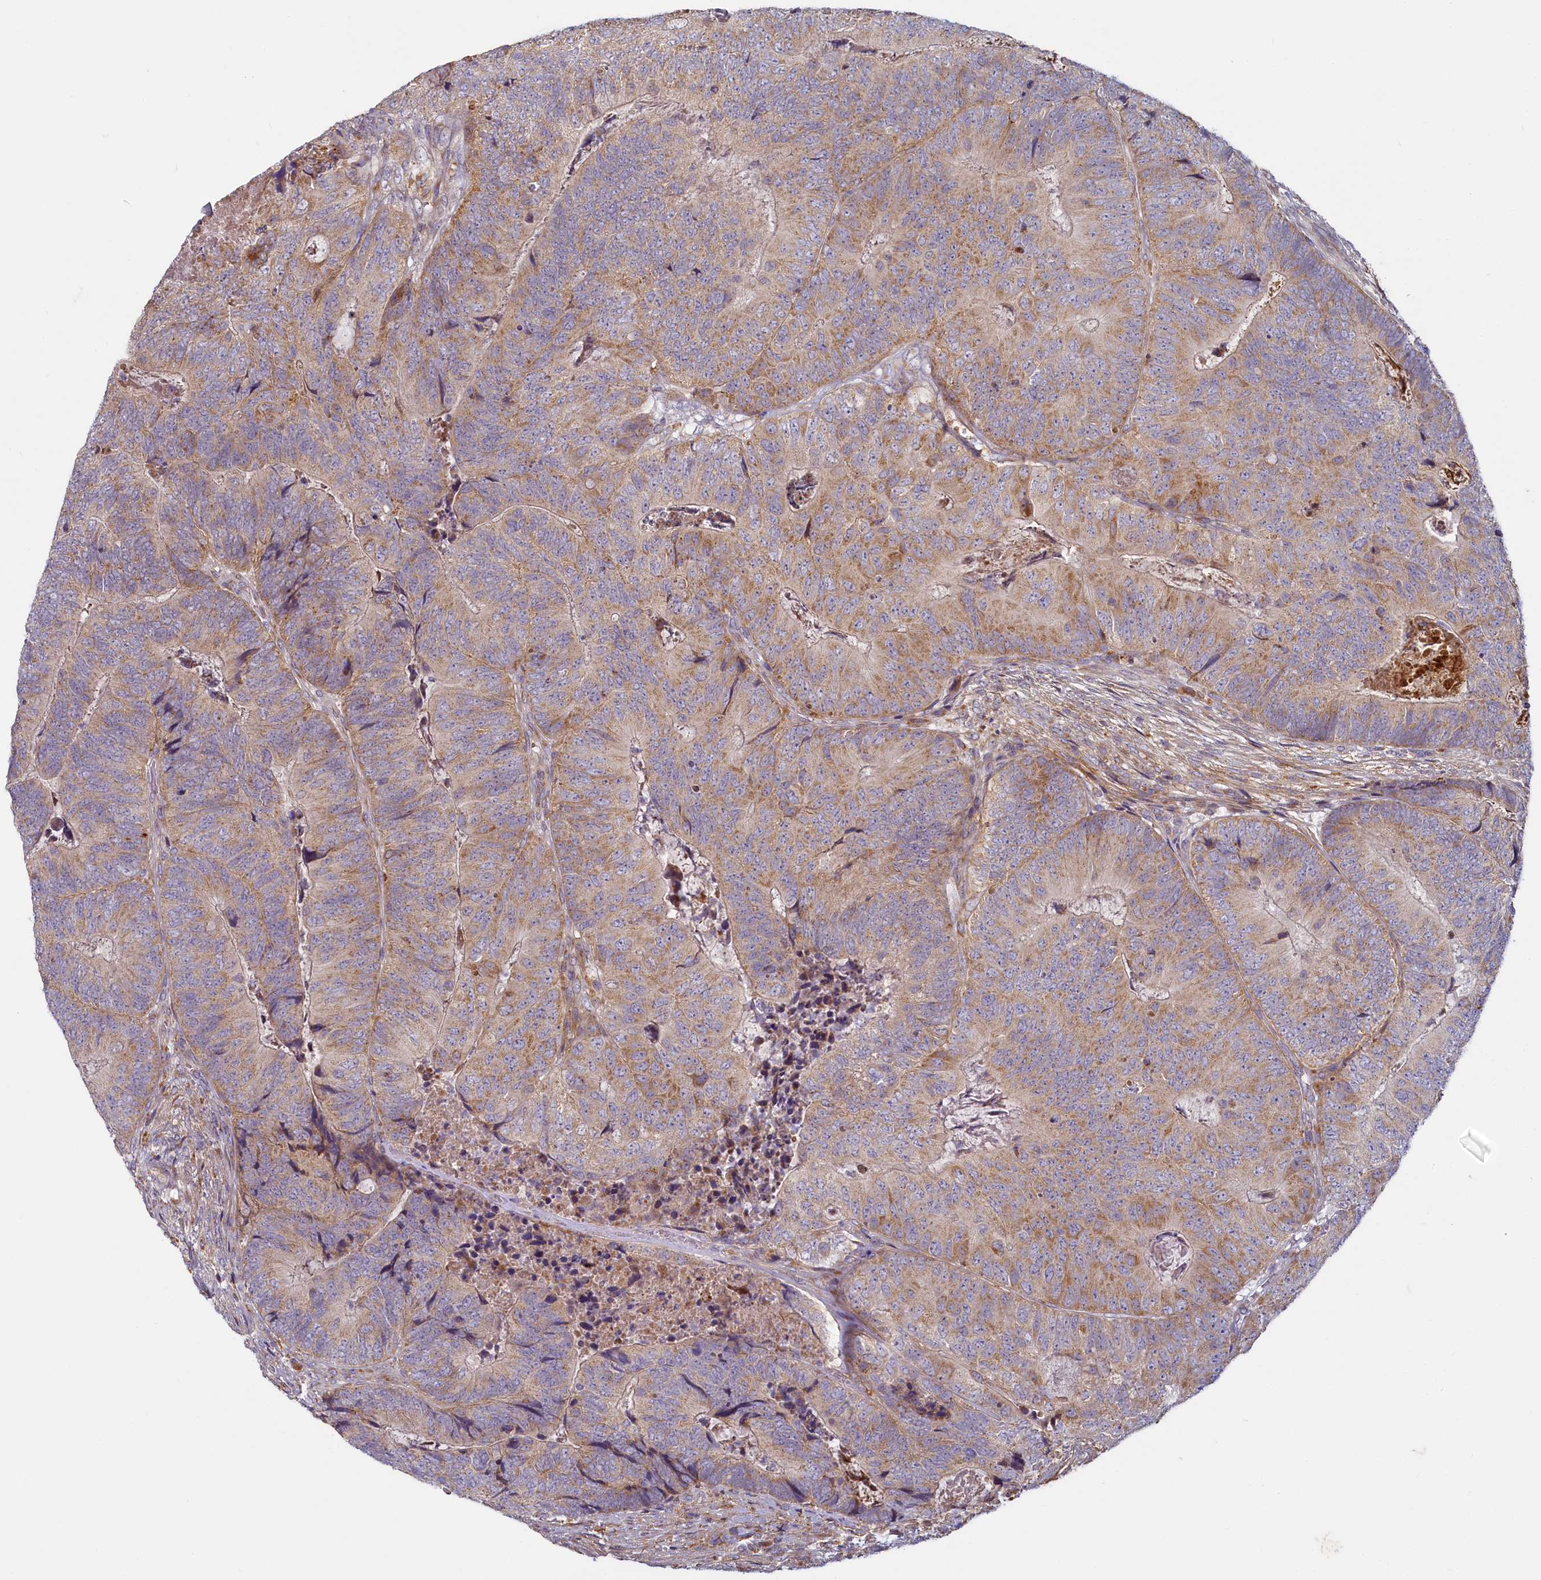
{"staining": {"intensity": "moderate", "quantity": ">75%", "location": "cytoplasmic/membranous"}, "tissue": "colorectal cancer", "cell_type": "Tumor cells", "image_type": "cancer", "snomed": [{"axis": "morphology", "description": "Adenocarcinoma, NOS"}, {"axis": "topography", "description": "Colon"}], "caption": "Protein expression analysis of colorectal cancer exhibits moderate cytoplasmic/membranous positivity in about >75% of tumor cells.", "gene": "ADCY2", "patient": {"sex": "female", "age": 67}}